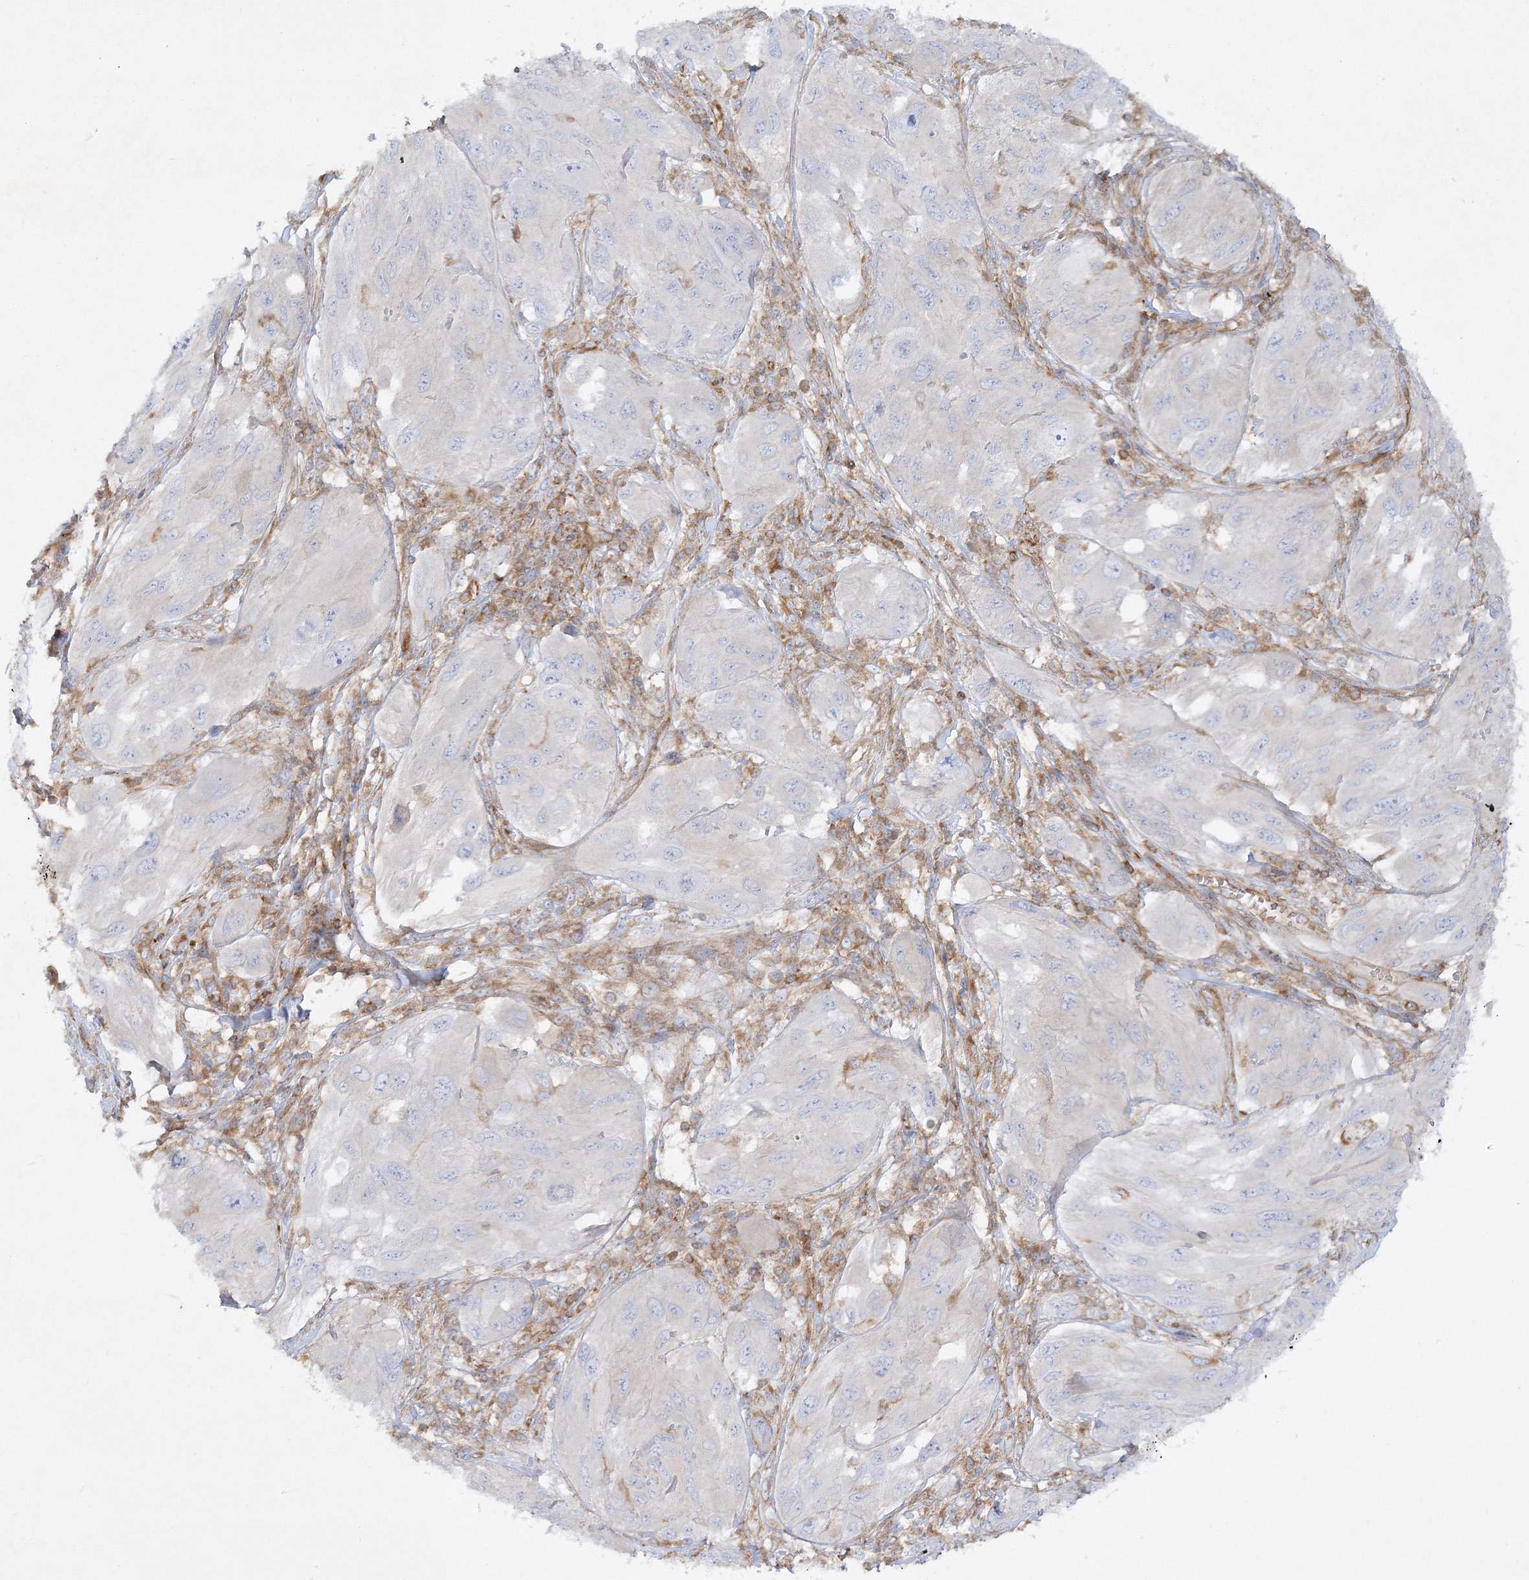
{"staining": {"intensity": "negative", "quantity": "none", "location": "none"}, "tissue": "melanoma", "cell_type": "Tumor cells", "image_type": "cancer", "snomed": [{"axis": "morphology", "description": "Malignant melanoma, NOS"}, {"axis": "topography", "description": "Skin"}], "caption": "Photomicrograph shows no significant protein positivity in tumor cells of melanoma.", "gene": "WDR37", "patient": {"sex": "female", "age": 91}}